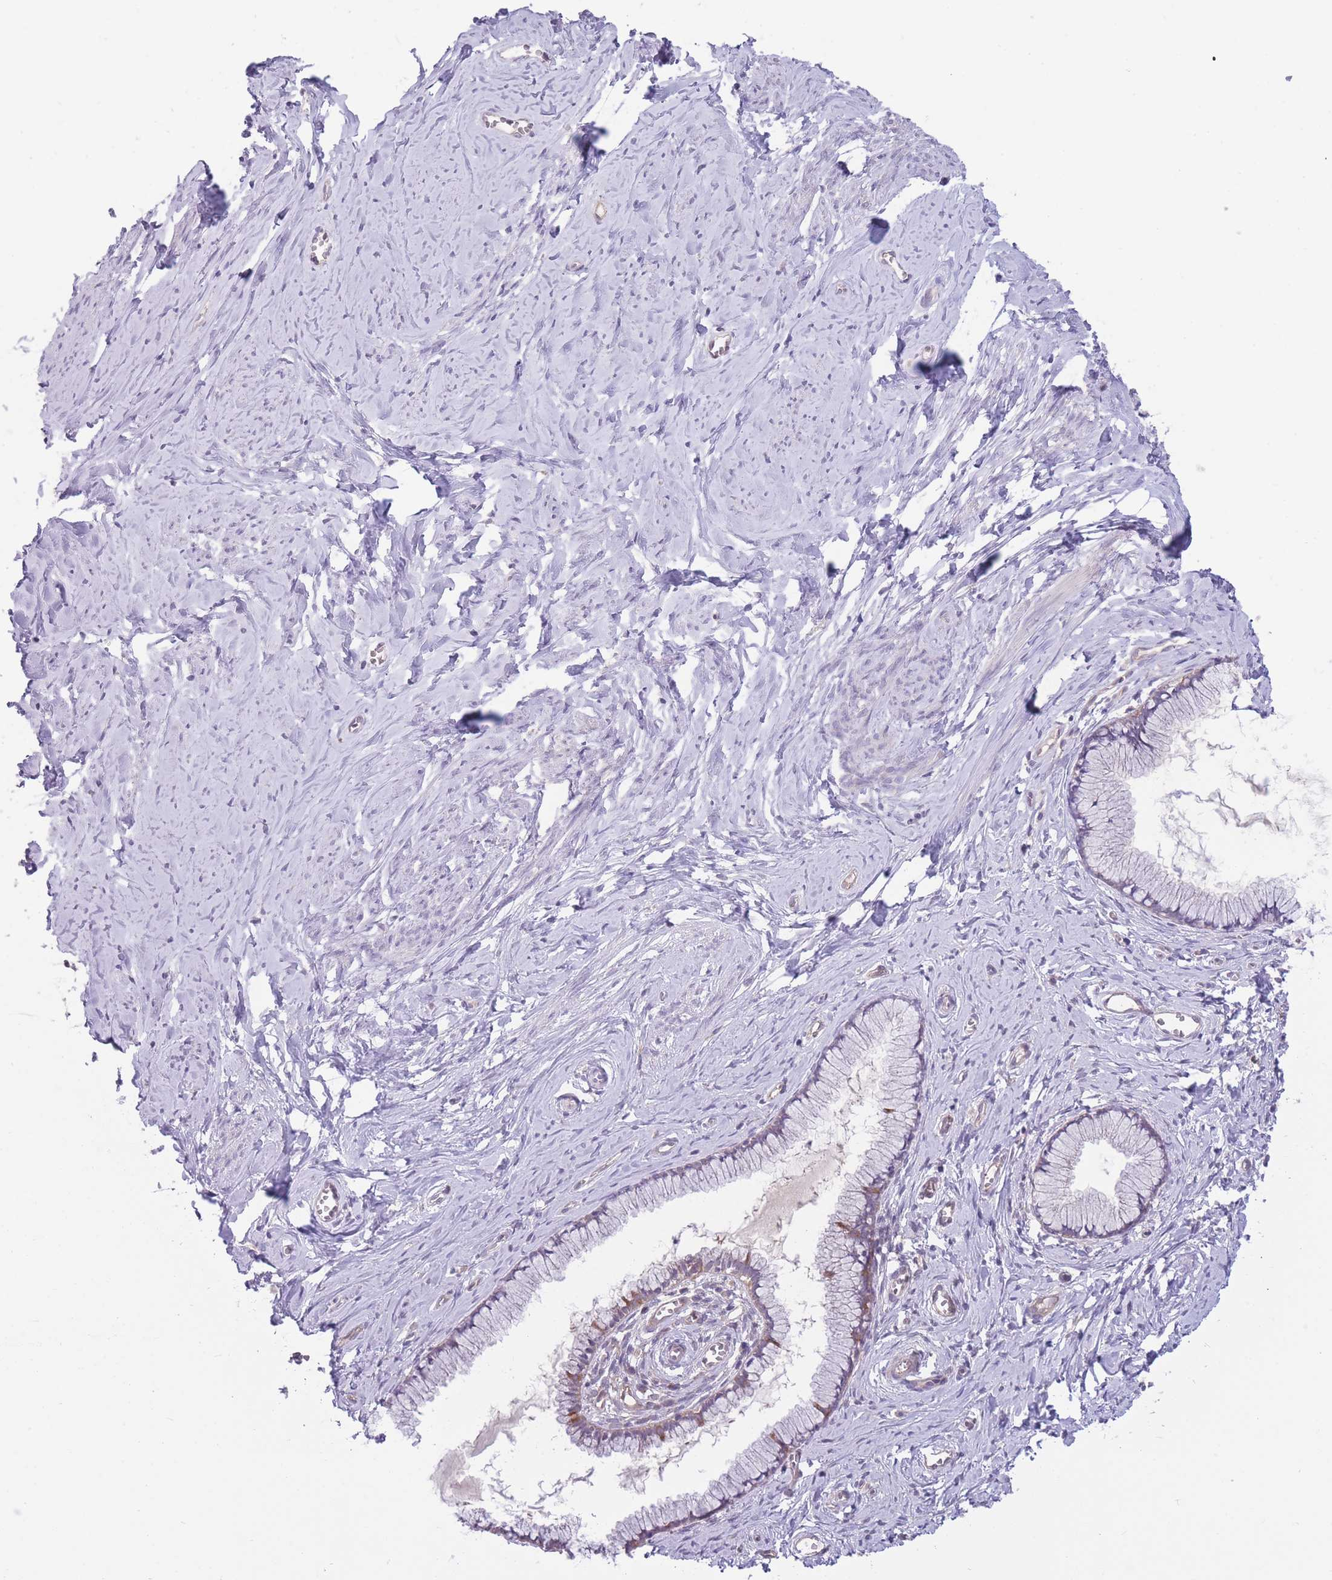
{"staining": {"intensity": "moderate", "quantity": "<25%", "location": "cytoplasmic/membranous"}, "tissue": "cervix", "cell_type": "Glandular cells", "image_type": "normal", "snomed": [{"axis": "morphology", "description": "Normal tissue, NOS"}, {"axis": "topography", "description": "Cervix"}], "caption": "Immunohistochemistry of normal human cervix shows low levels of moderate cytoplasmic/membranous positivity in approximately <25% of glandular cells.", "gene": "CCT6A", "patient": {"sex": "female", "age": 40}}